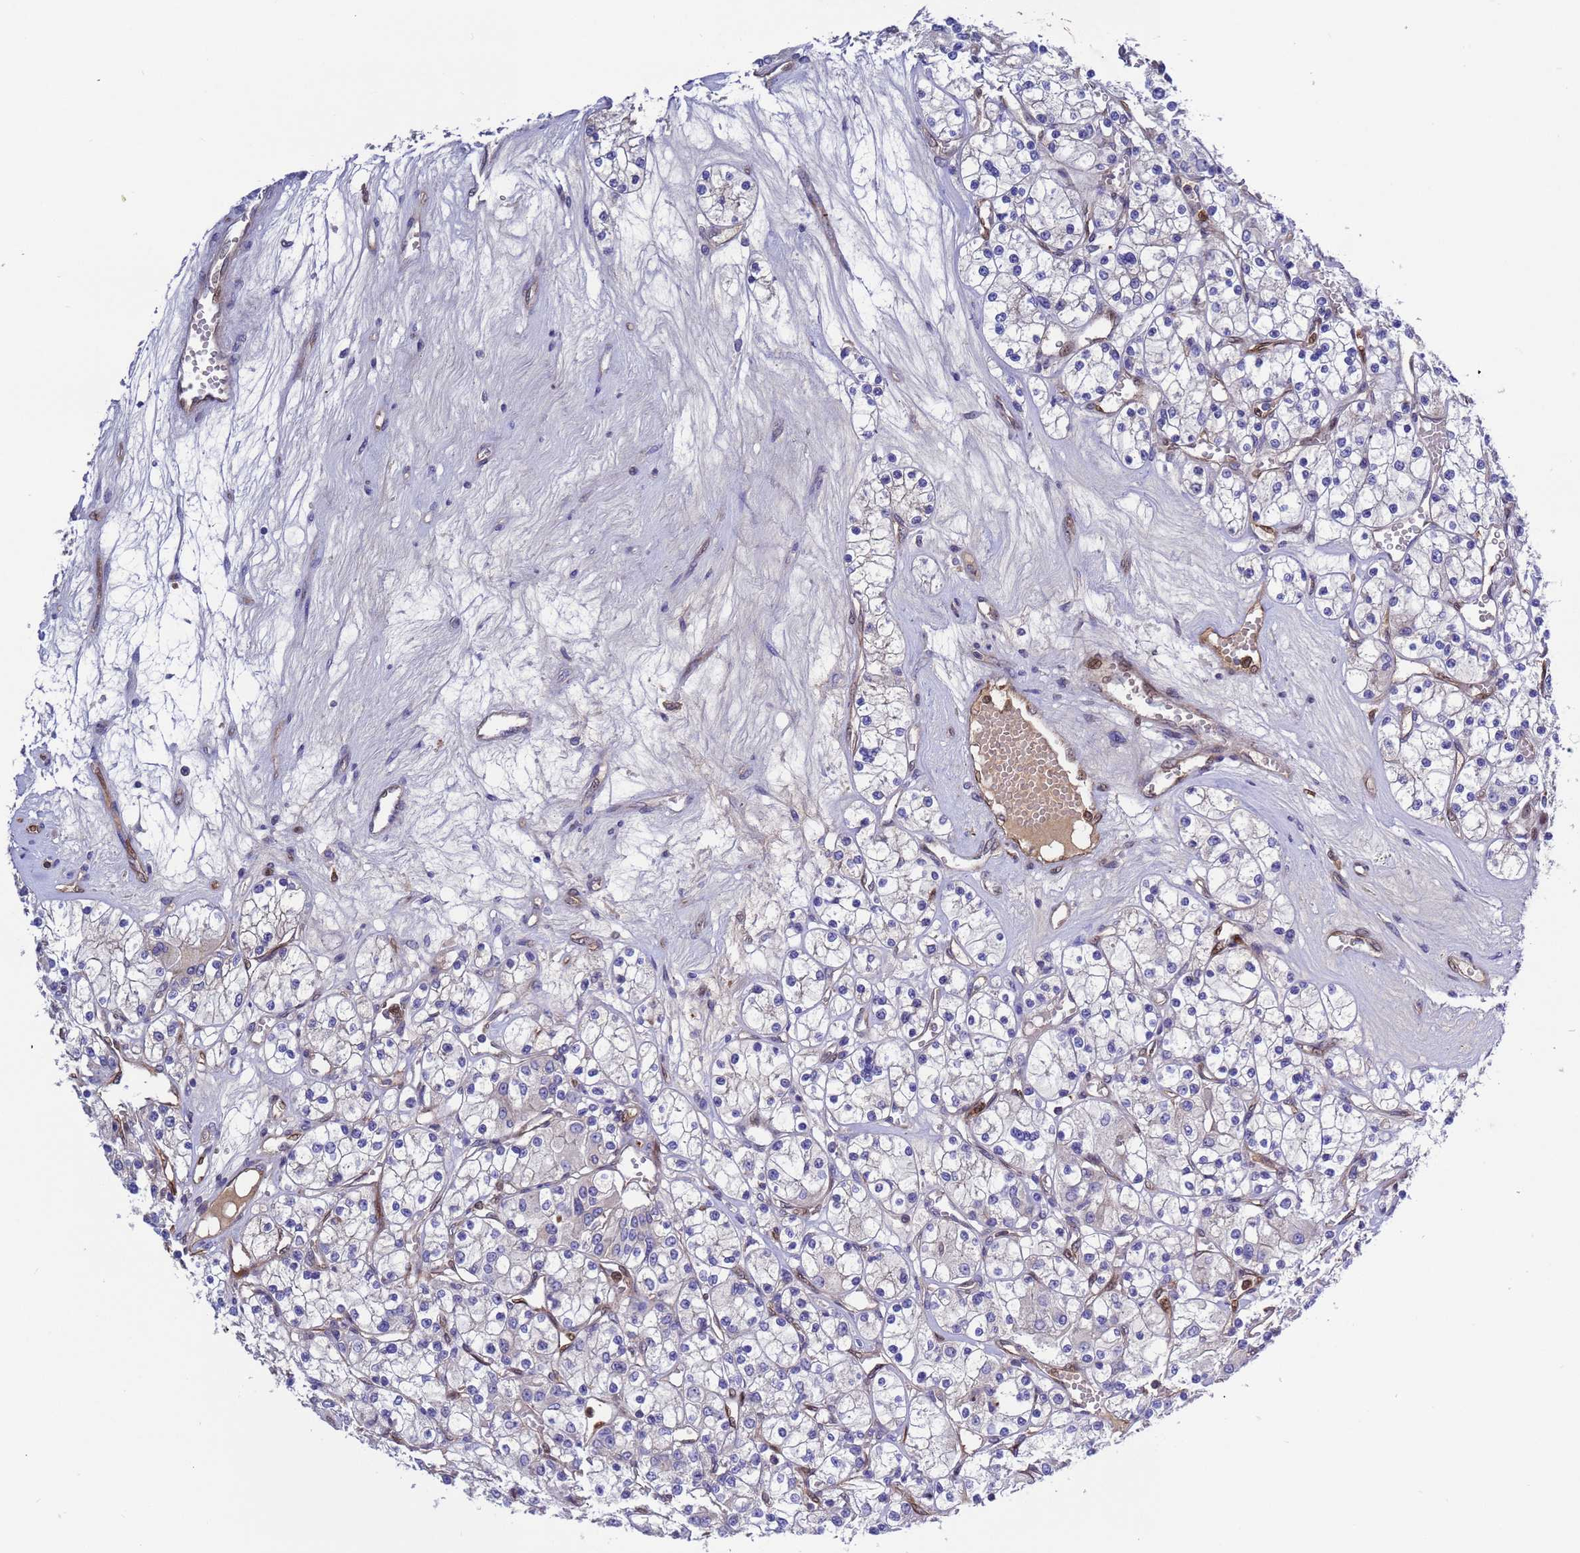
{"staining": {"intensity": "negative", "quantity": "none", "location": "none"}, "tissue": "renal cancer", "cell_type": "Tumor cells", "image_type": "cancer", "snomed": [{"axis": "morphology", "description": "Adenocarcinoma, NOS"}, {"axis": "topography", "description": "Kidney"}], "caption": "IHC photomicrograph of neoplastic tissue: human renal cancer (adenocarcinoma) stained with DAB reveals no significant protein positivity in tumor cells.", "gene": "FOXRED1", "patient": {"sex": "female", "age": 59}}